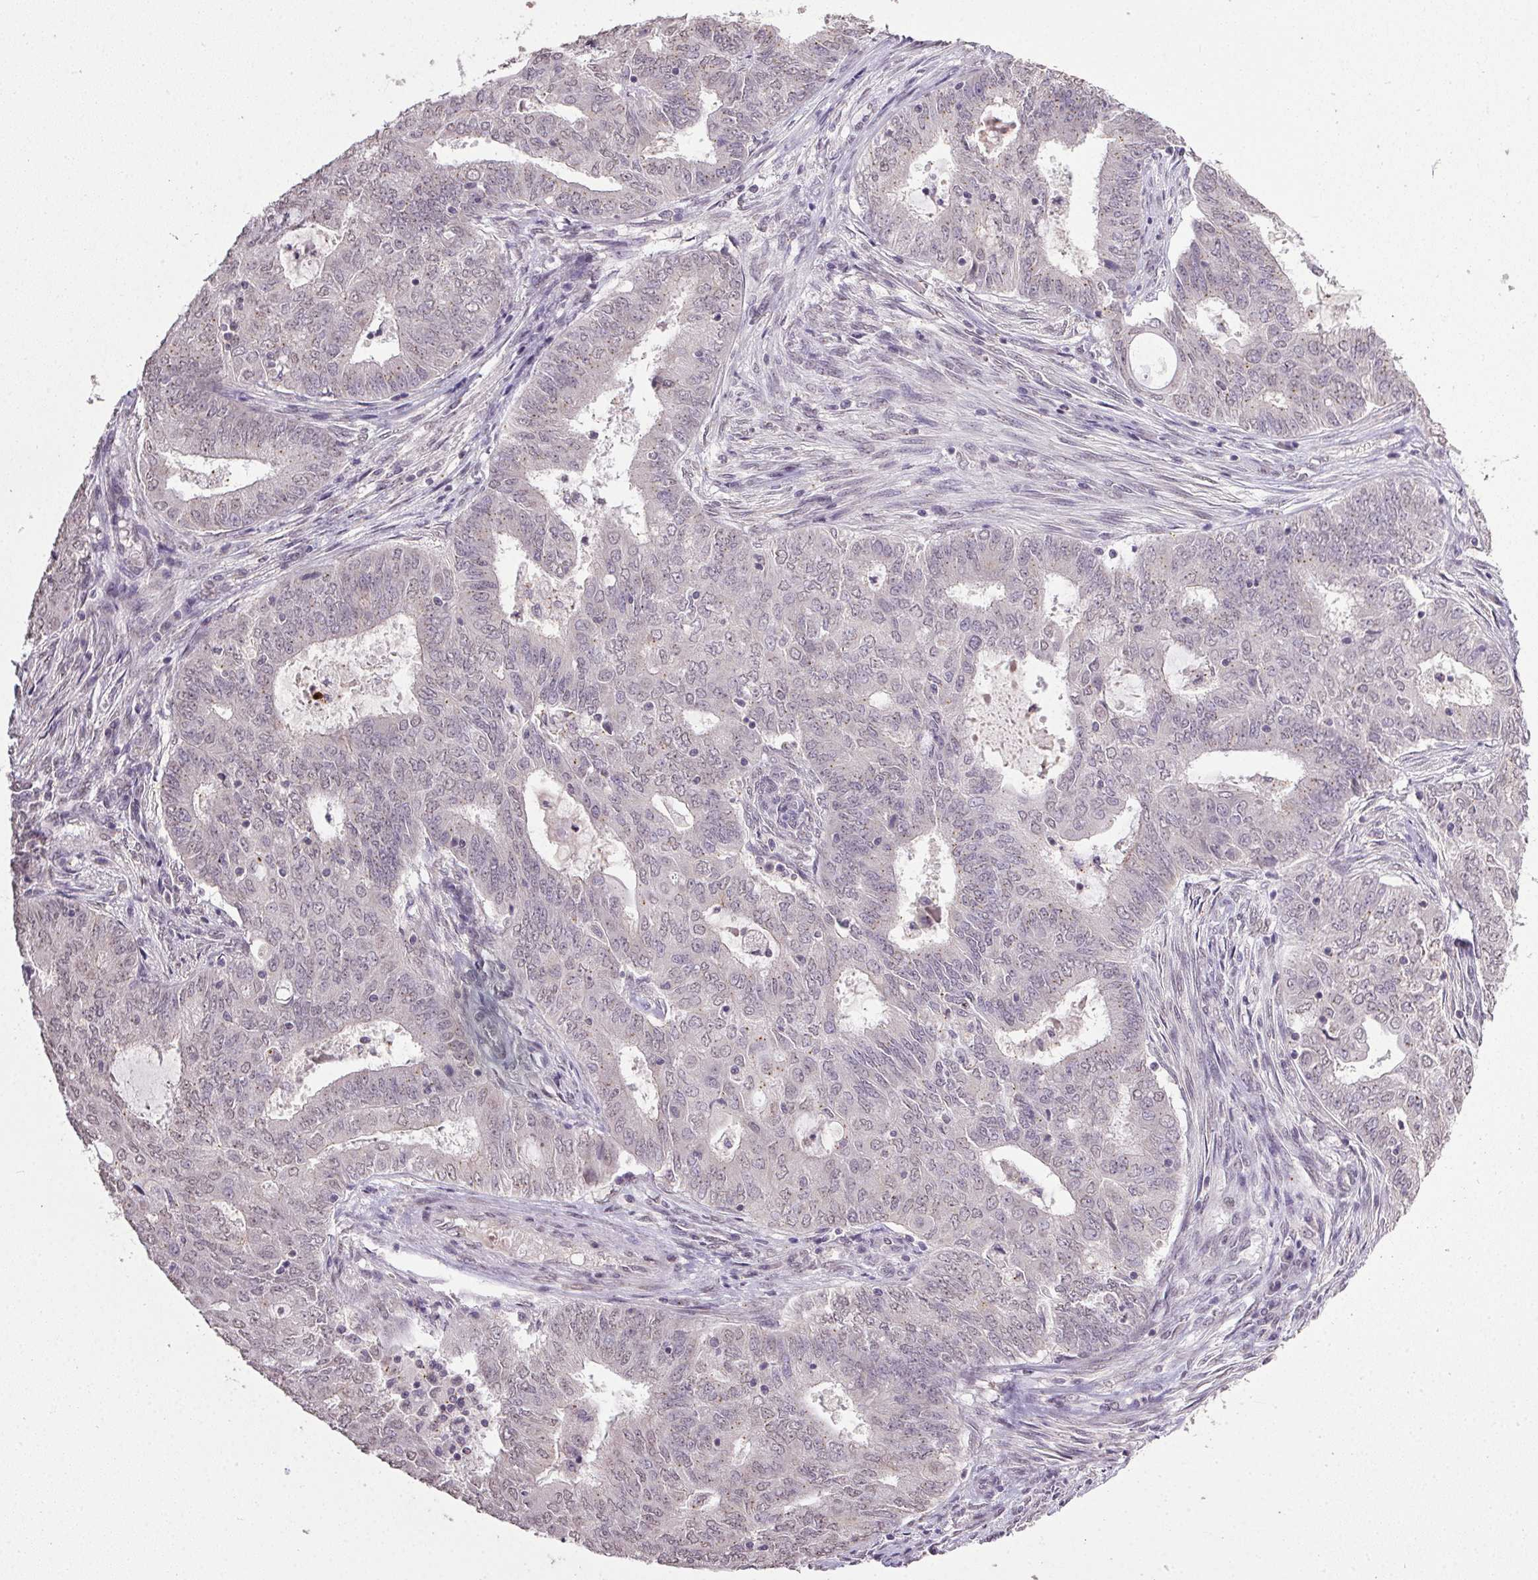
{"staining": {"intensity": "negative", "quantity": "none", "location": "none"}, "tissue": "endometrial cancer", "cell_type": "Tumor cells", "image_type": "cancer", "snomed": [{"axis": "morphology", "description": "Adenocarcinoma, NOS"}, {"axis": "topography", "description": "Endometrium"}], "caption": "The image demonstrates no staining of tumor cells in adenocarcinoma (endometrial).", "gene": "PPP4R4", "patient": {"sex": "female", "age": 62}}